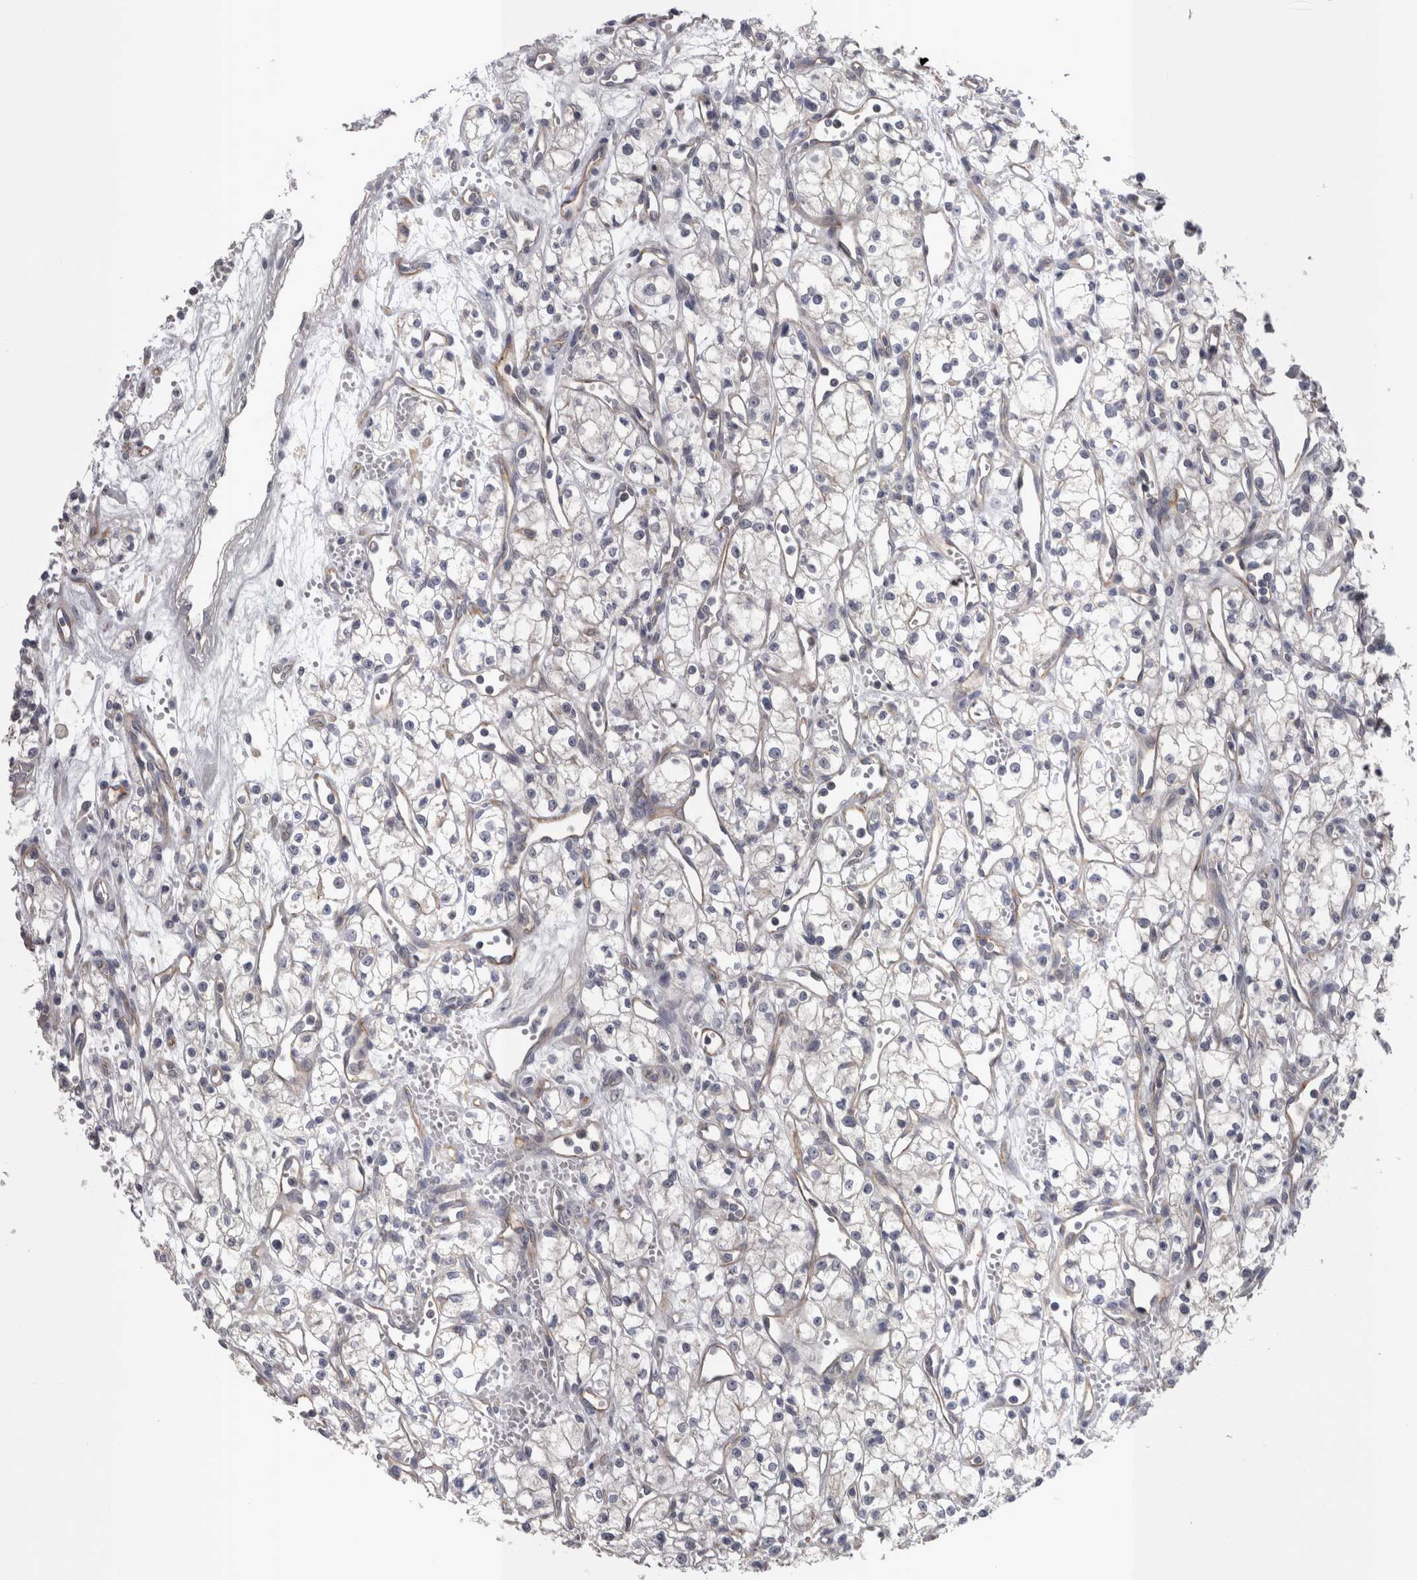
{"staining": {"intensity": "negative", "quantity": "none", "location": "none"}, "tissue": "renal cancer", "cell_type": "Tumor cells", "image_type": "cancer", "snomed": [{"axis": "morphology", "description": "Adenocarcinoma, NOS"}, {"axis": "topography", "description": "Kidney"}], "caption": "This is a photomicrograph of IHC staining of renal cancer (adenocarcinoma), which shows no positivity in tumor cells. (DAB immunohistochemistry (IHC), high magnification).", "gene": "LYZL6", "patient": {"sex": "male", "age": 59}}